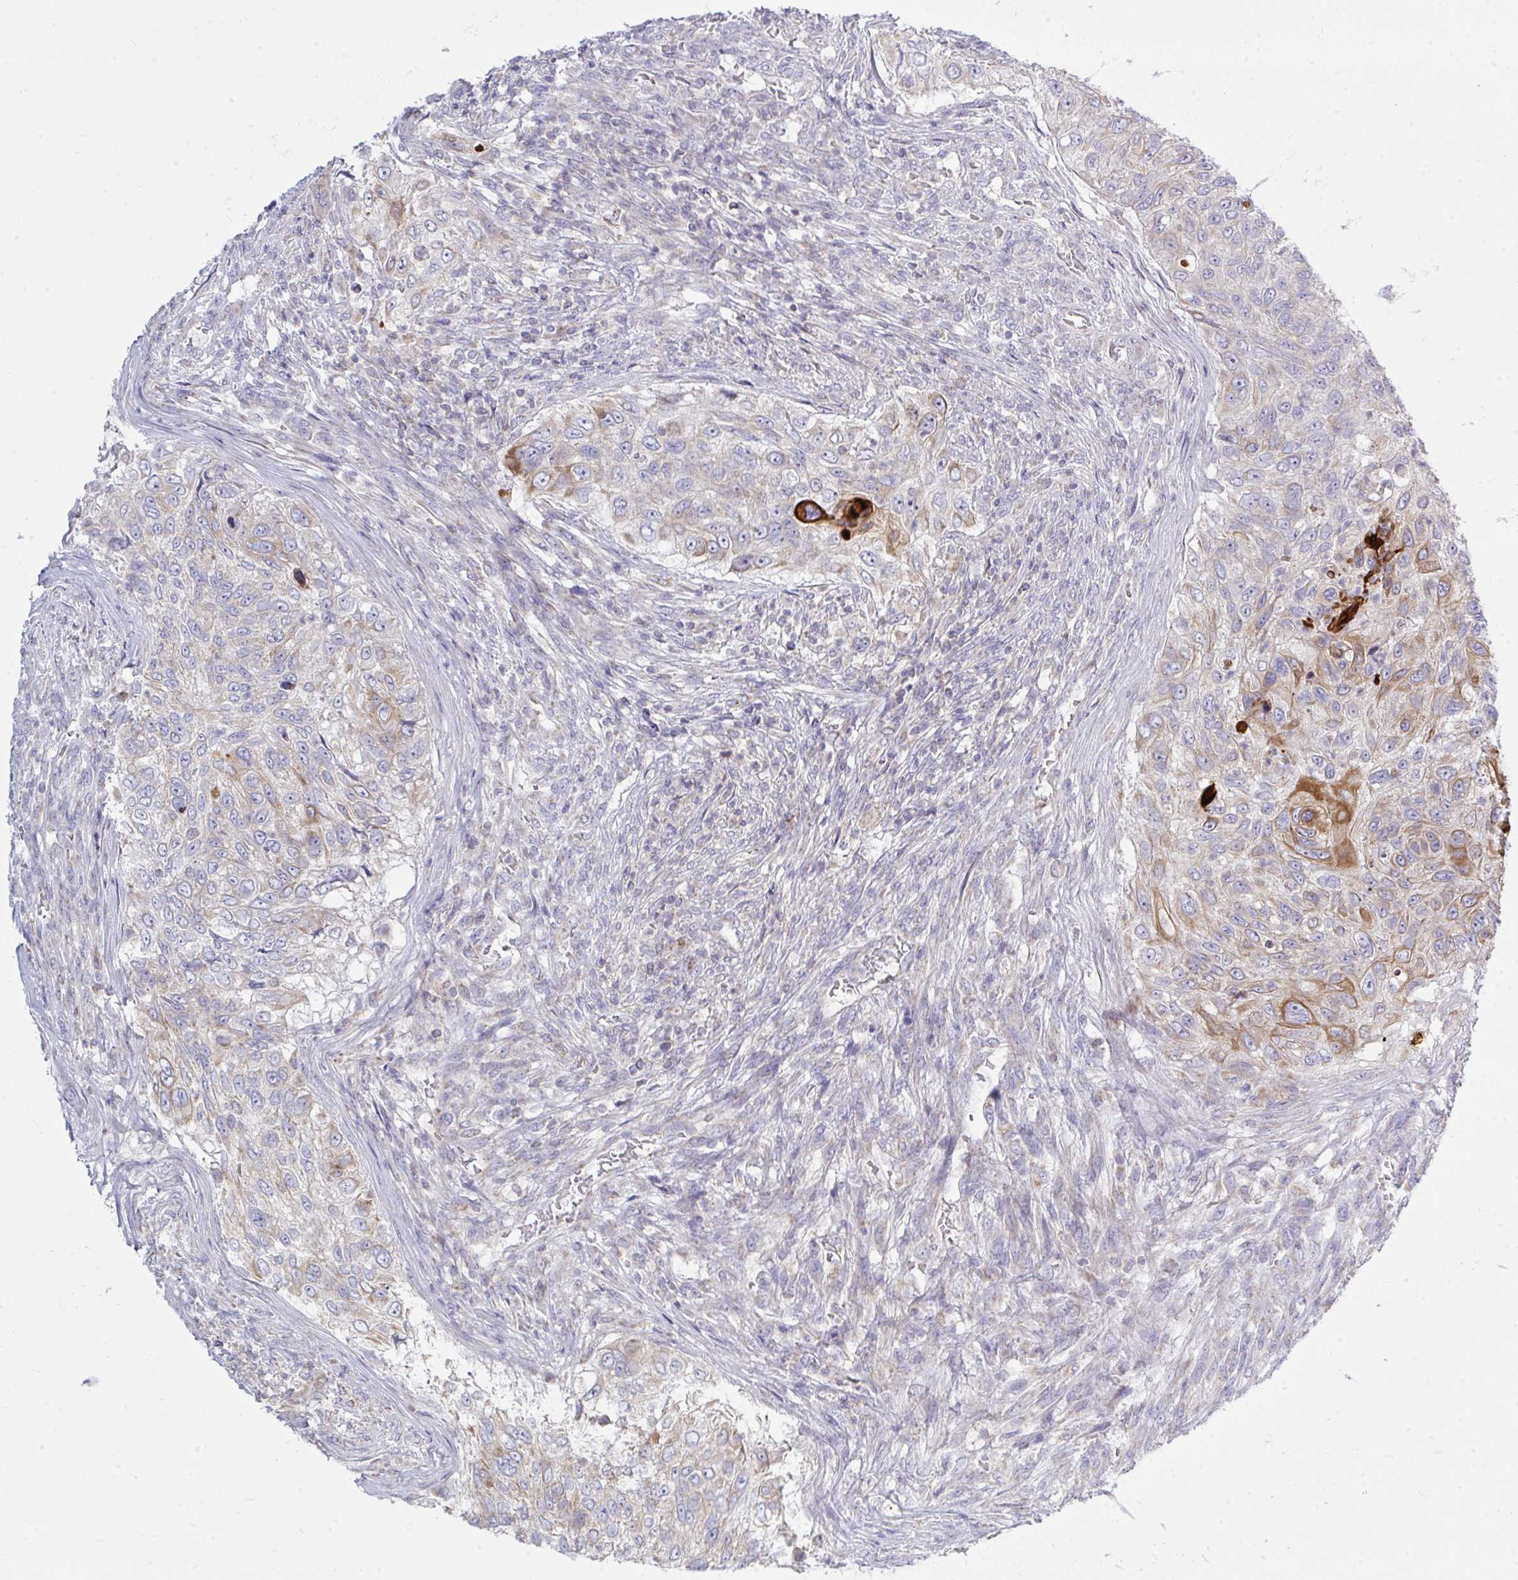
{"staining": {"intensity": "moderate", "quantity": "<25%", "location": "cytoplasmic/membranous"}, "tissue": "urothelial cancer", "cell_type": "Tumor cells", "image_type": "cancer", "snomed": [{"axis": "morphology", "description": "Urothelial carcinoma, High grade"}, {"axis": "topography", "description": "Urinary bladder"}], "caption": "DAB immunohistochemical staining of human urothelial cancer demonstrates moderate cytoplasmic/membranous protein staining in about <25% of tumor cells. Nuclei are stained in blue.", "gene": "NDUFA7", "patient": {"sex": "female", "age": 60}}